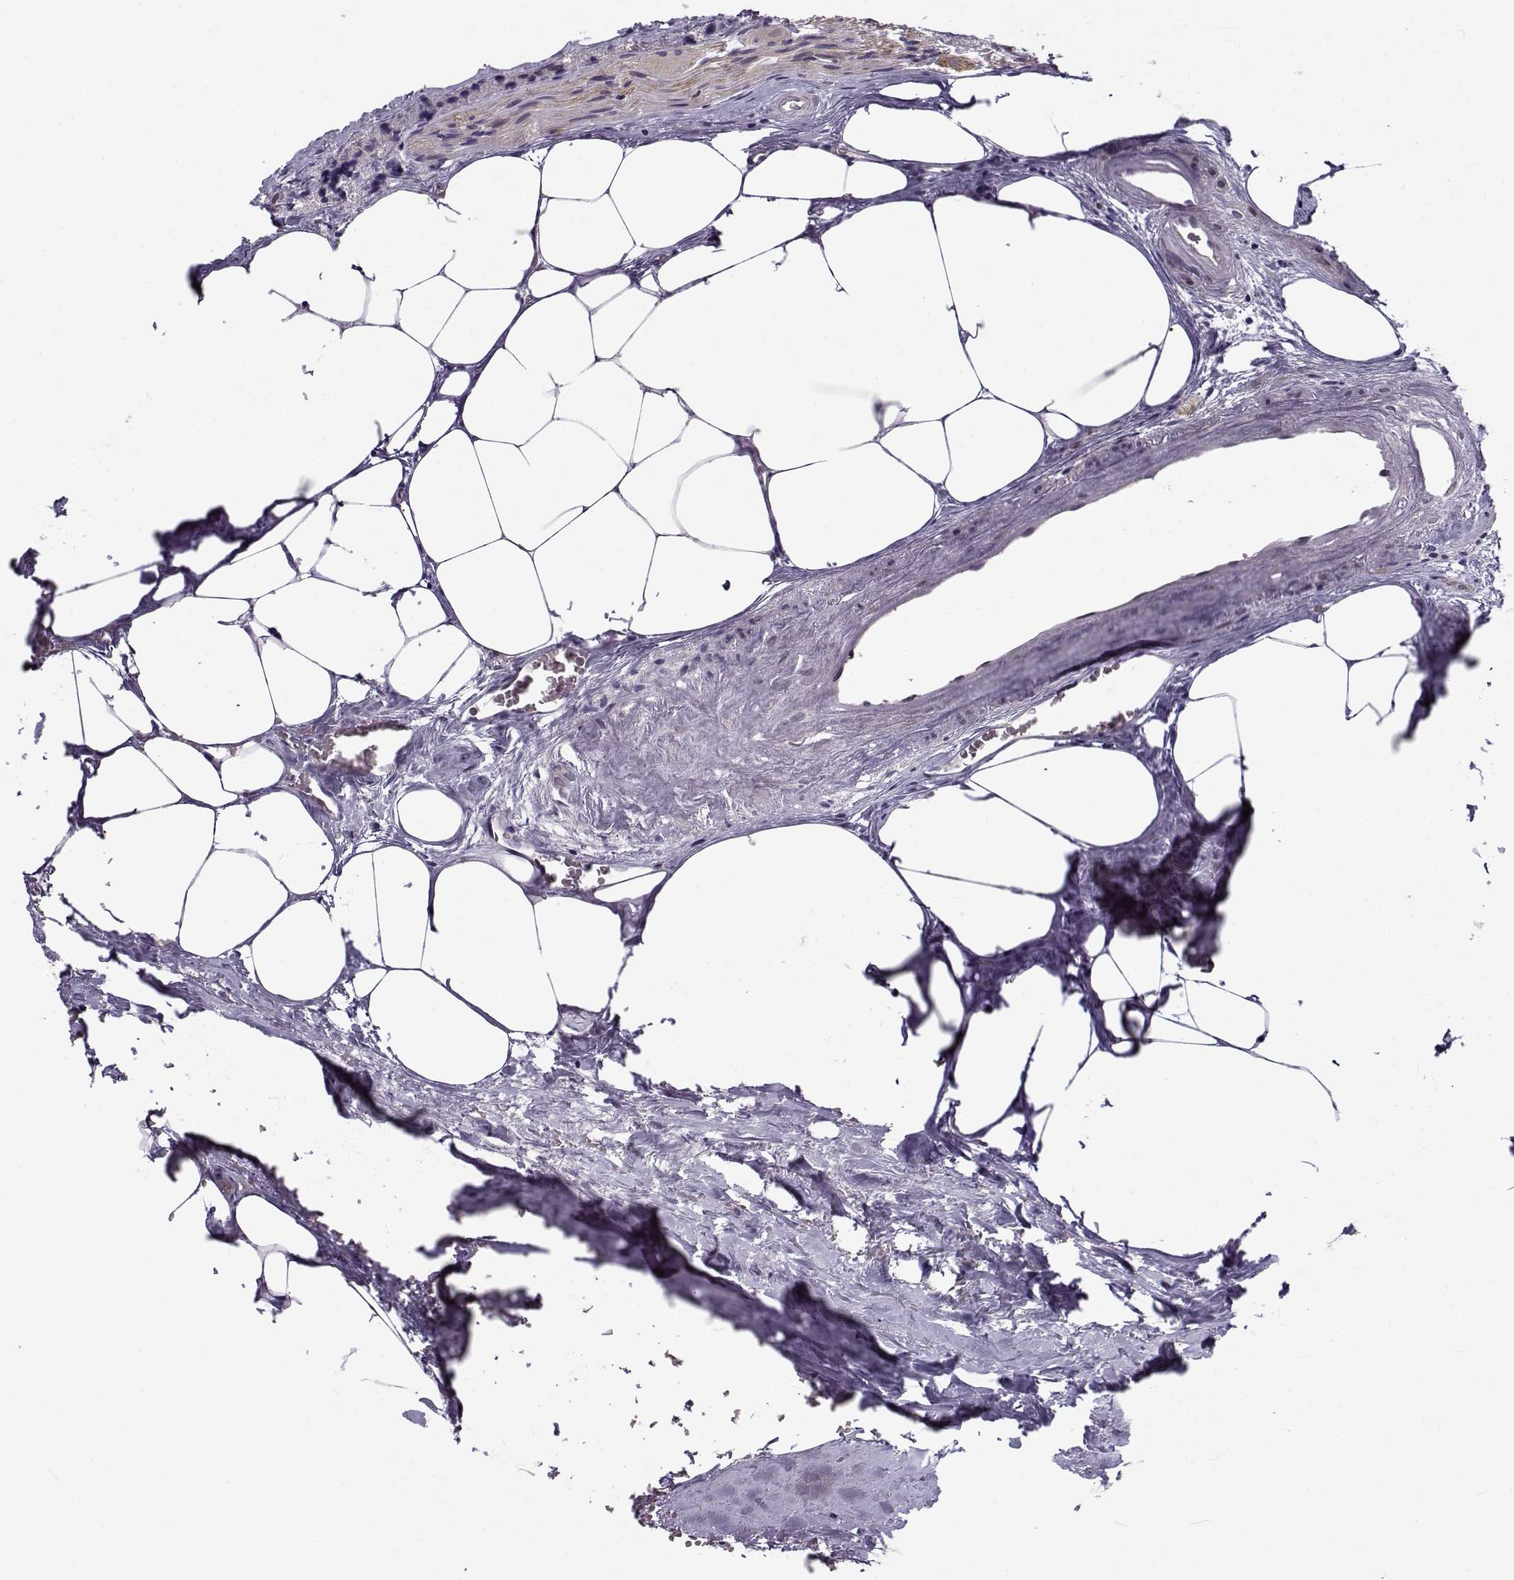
{"staining": {"intensity": "negative", "quantity": "none", "location": "none"}, "tissue": "prostate cancer", "cell_type": "Tumor cells", "image_type": "cancer", "snomed": [{"axis": "morphology", "description": "Adenocarcinoma, NOS"}, {"axis": "morphology", "description": "Adenocarcinoma, High grade"}, {"axis": "topography", "description": "Prostate"}], "caption": "Tumor cells show no significant protein staining in prostate adenocarcinoma (high-grade).", "gene": "BACH1", "patient": {"sex": "male", "age": 64}}